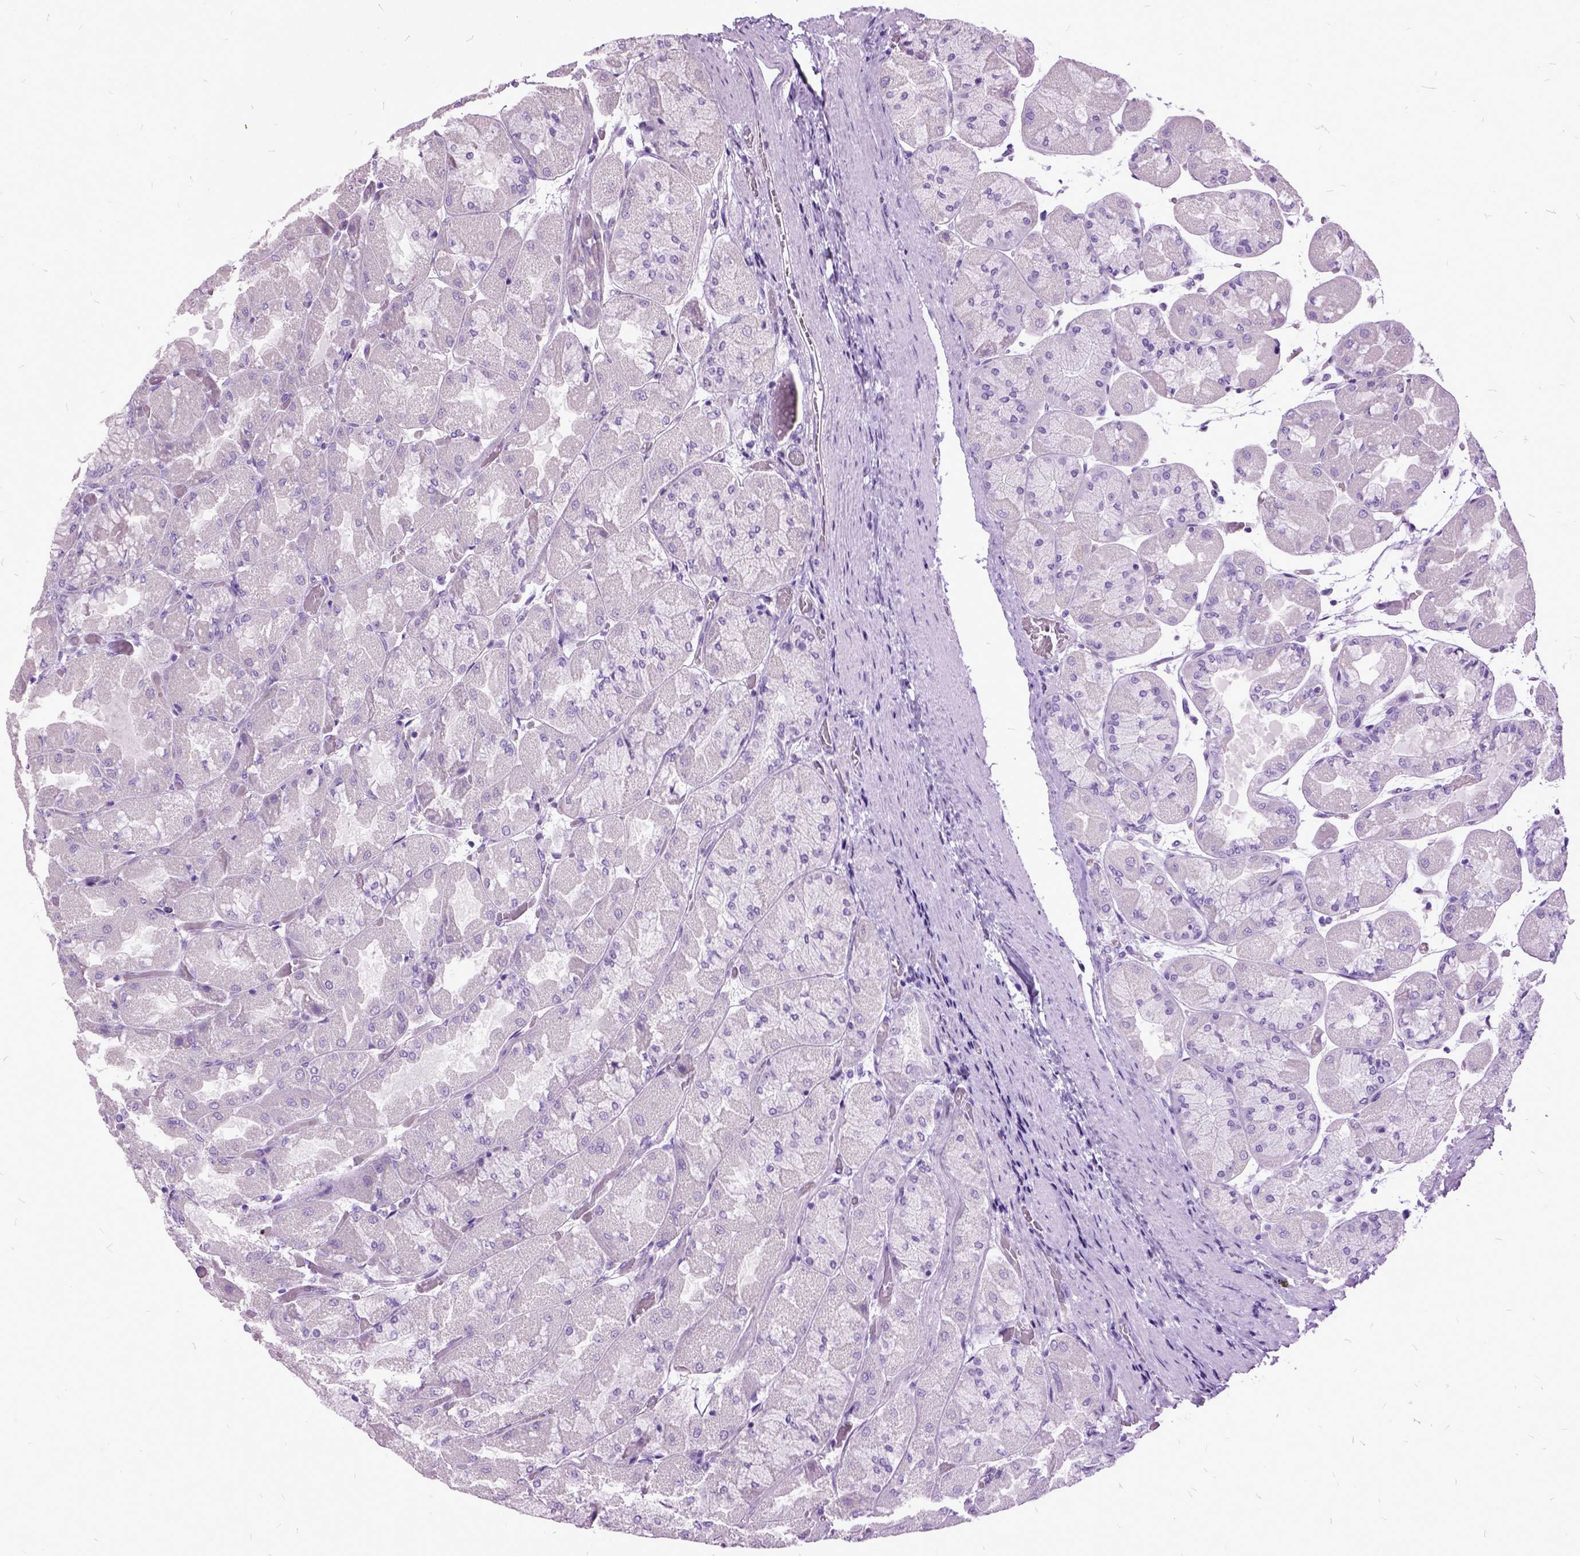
{"staining": {"intensity": "negative", "quantity": "none", "location": "none"}, "tissue": "stomach", "cell_type": "Glandular cells", "image_type": "normal", "snomed": [{"axis": "morphology", "description": "Normal tissue, NOS"}, {"axis": "topography", "description": "Stomach"}], "caption": "A histopathology image of stomach stained for a protein demonstrates no brown staining in glandular cells. (Stains: DAB immunohistochemistry (IHC) with hematoxylin counter stain, Microscopy: brightfield microscopy at high magnification).", "gene": "MME", "patient": {"sex": "female", "age": 61}}